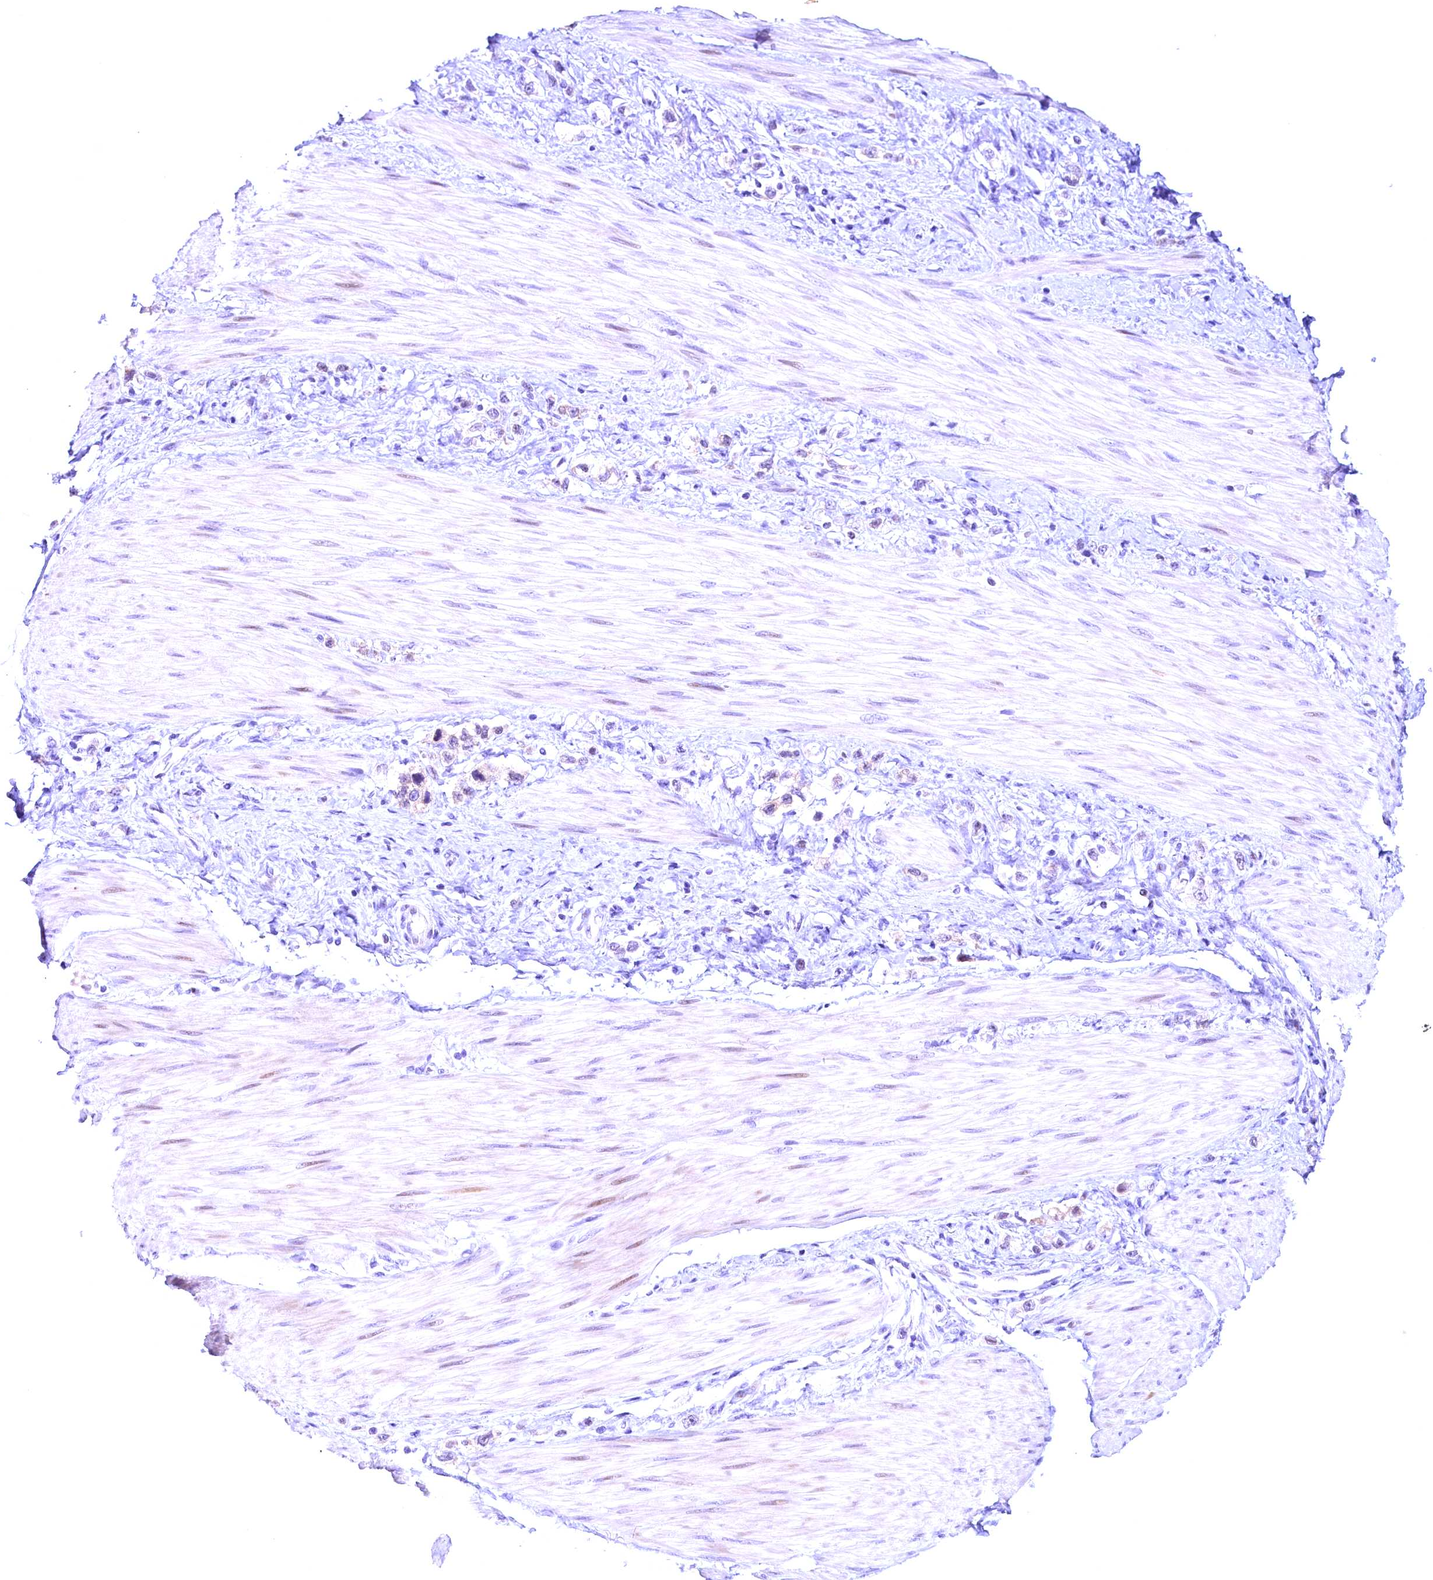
{"staining": {"intensity": "negative", "quantity": "none", "location": "none"}, "tissue": "stomach cancer", "cell_type": "Tumor cells", "image_type": "cancer", "snomed": [{"axis": "morphology", "description": "Adenocarcinoma, NOS"}, {"axis": "topography", "description": "Stomach"}], "caption": "The photomicrograph displays no staining of tumor cells in stomach cancer (adenocarcinoma).", "gene": "CCDC106", "patient": {"sex": "female", "age": 65}}